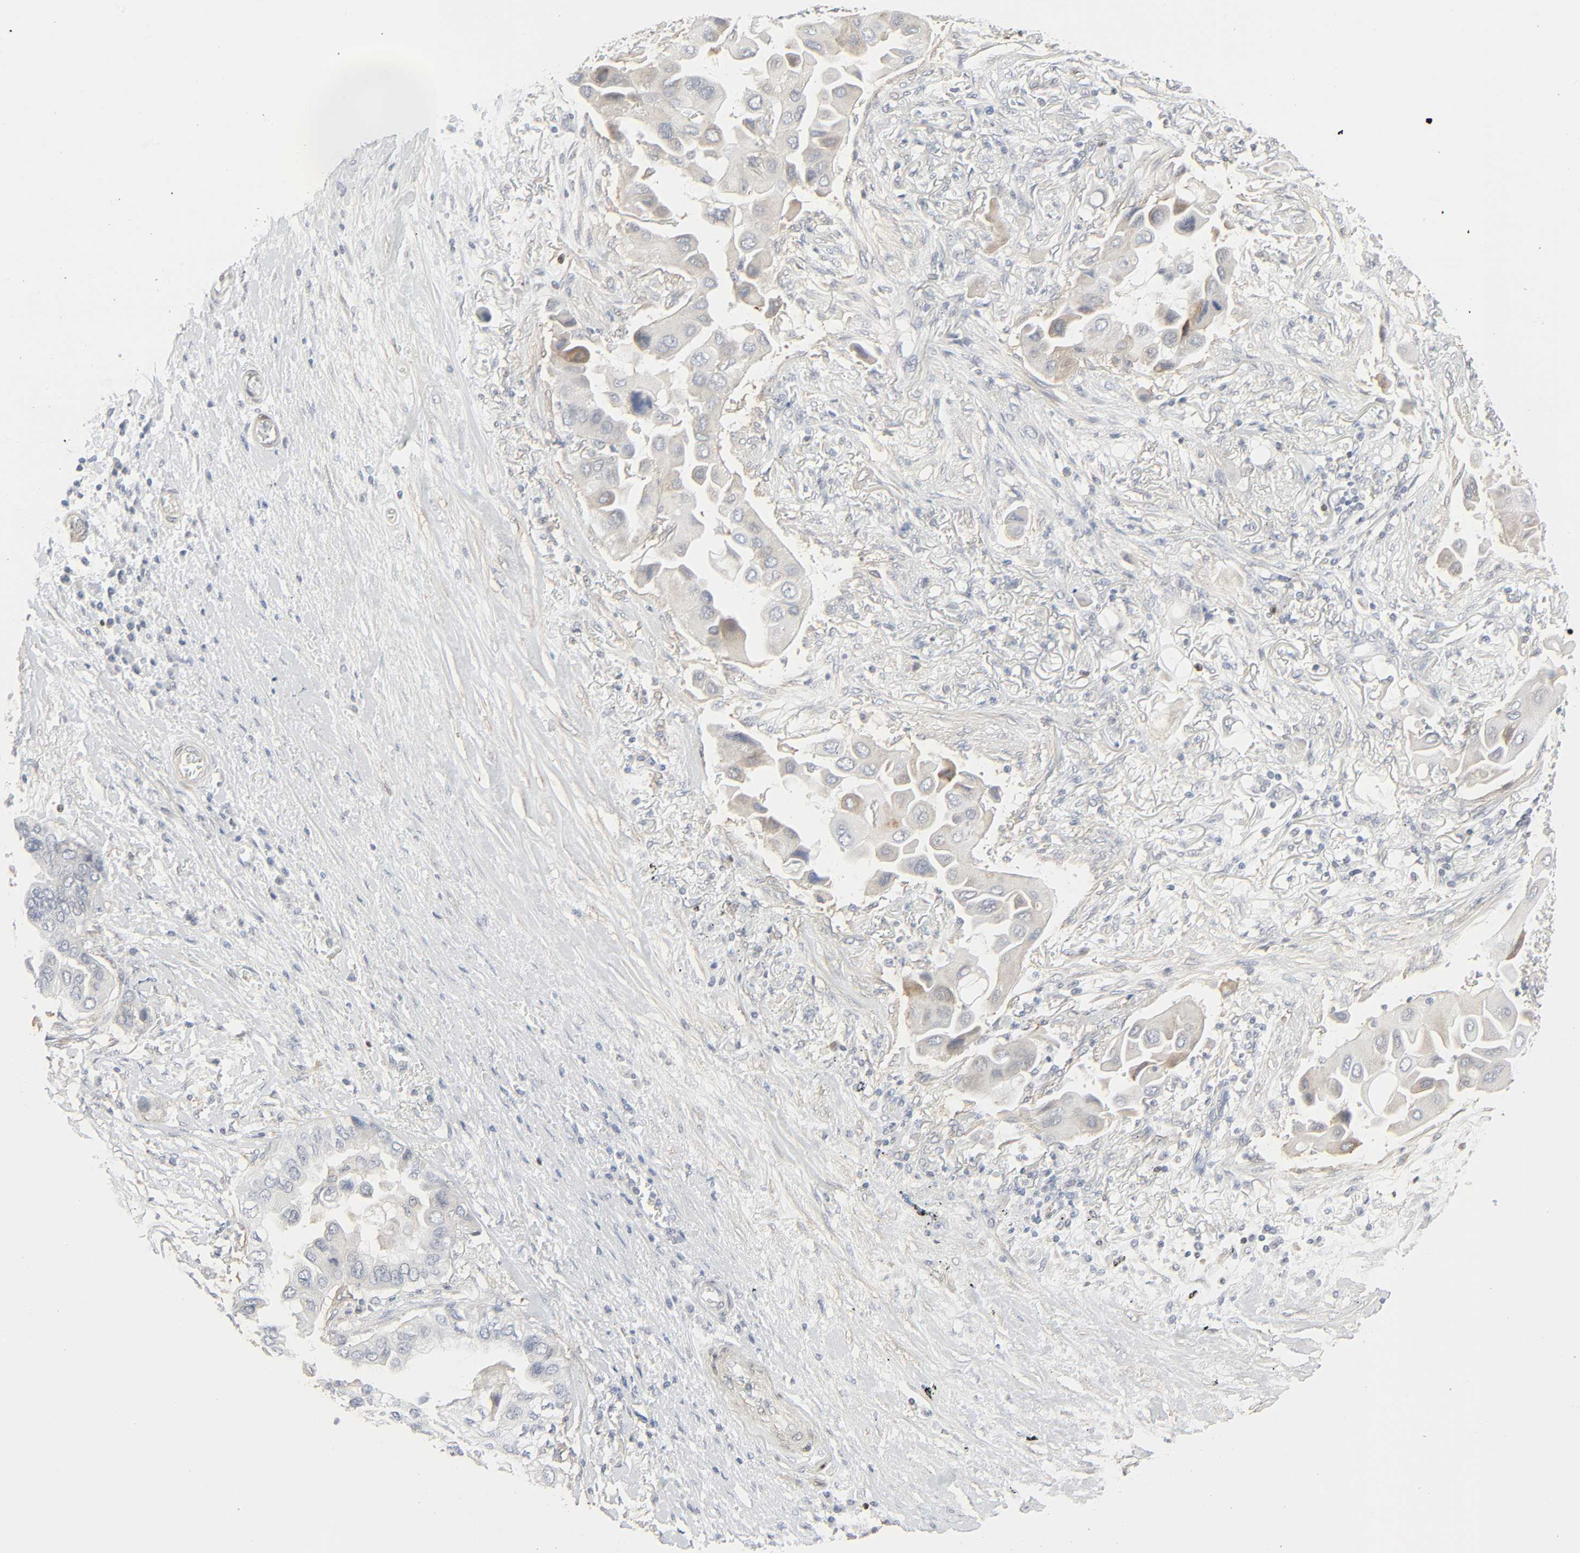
{"staining": {"intensity": "weak", "quantity": "25%-75%", "location": "cytoplasmic/membranous"}, "tissue": "lung cancer", "cell_type": "Tumor cells", "image_type": "cancer", "snomed": [{"axis": "morphology", "description": "Adenocarcinoma, NOS"}, {"axis": "topography", "description": "Lung"}], "caption": "Weak cytoplasmic/membranous staining for a protein is appreciated in approximately 25%-75% of tumor cells of lung cancer using immunohistochemistry.", "gene": "ZBTB16", "patient": {"sex": "female", "age": 76}}